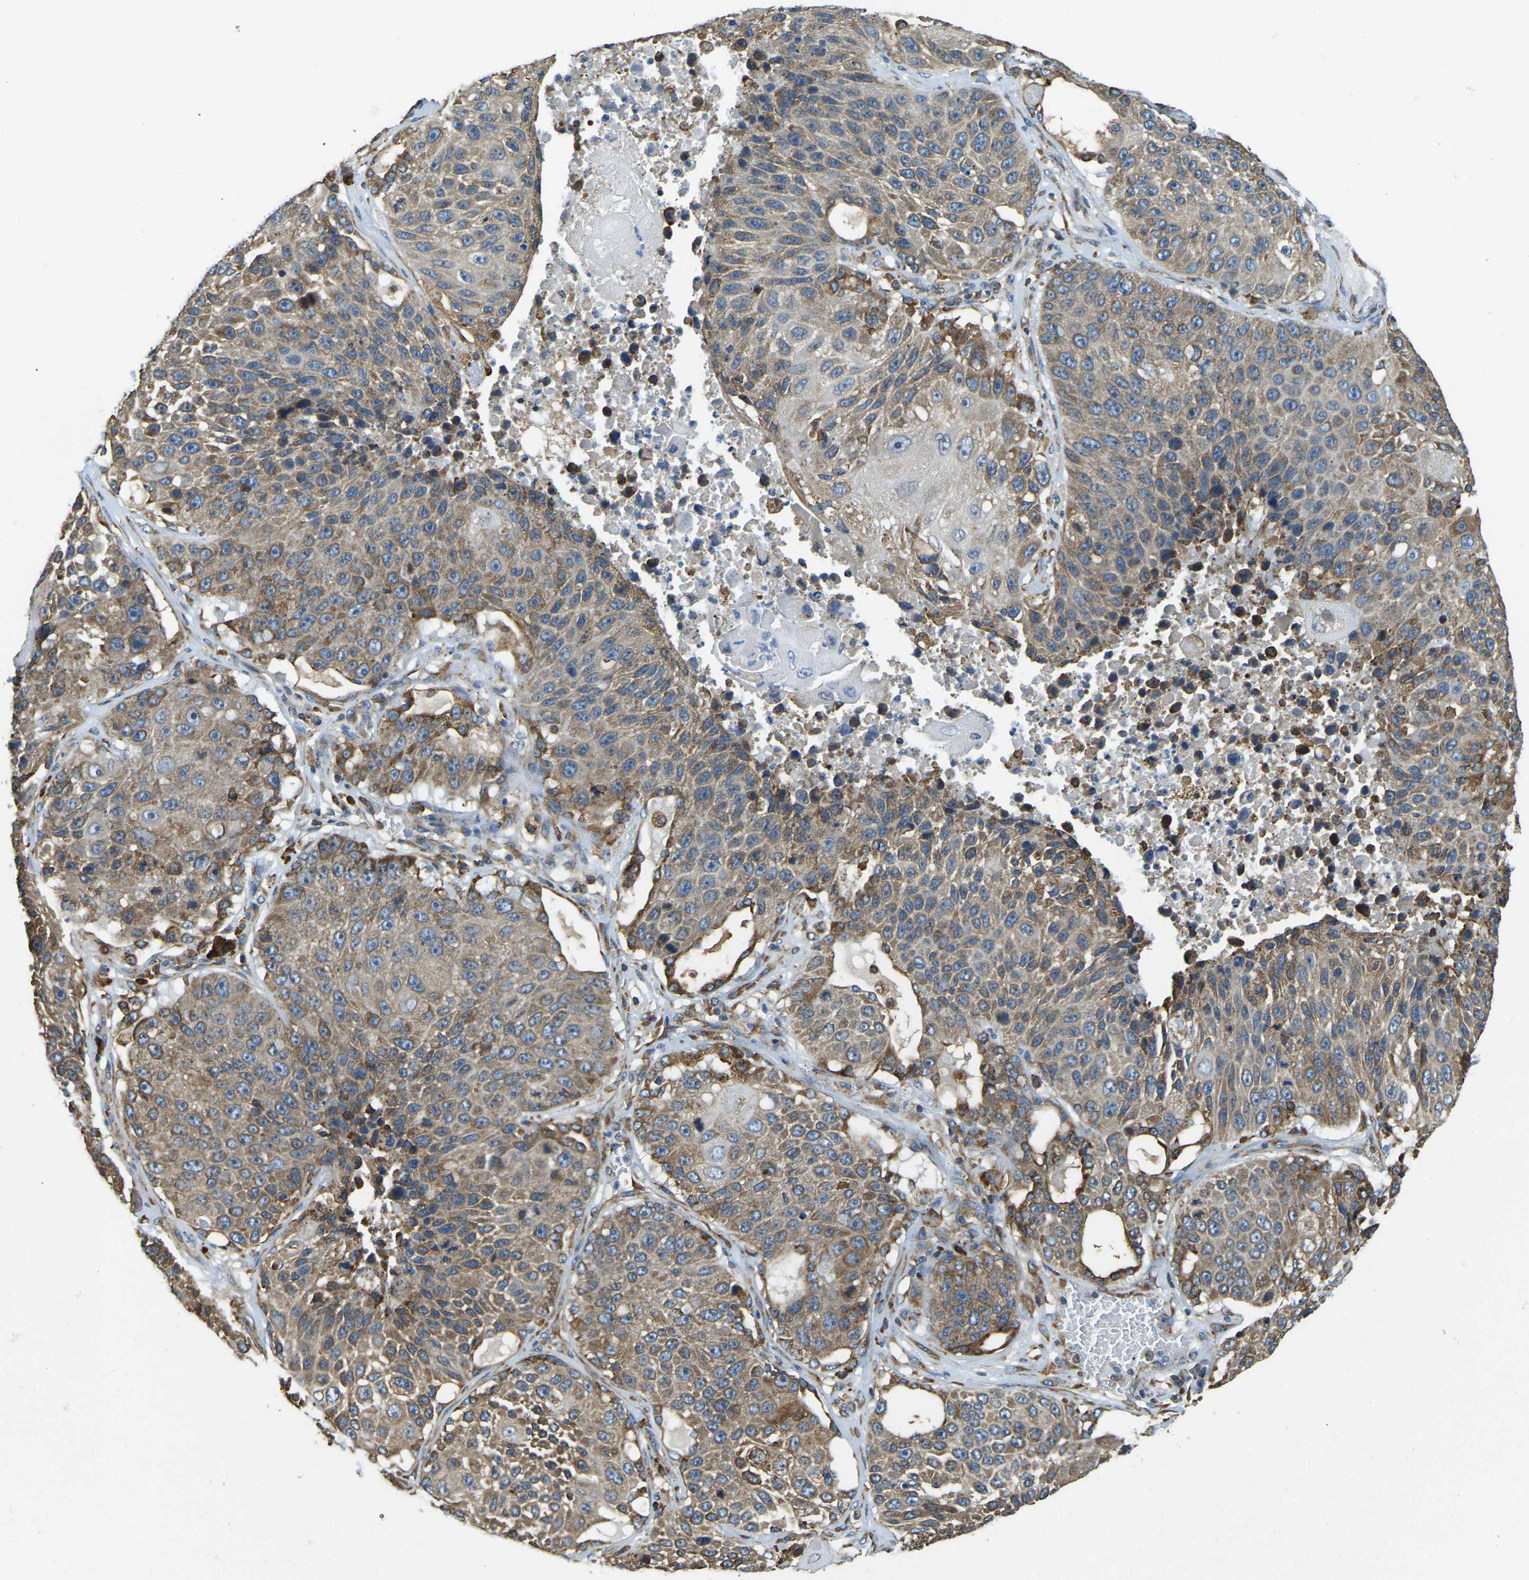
{"staining": {"intensity": "moderate", "quantity": ">75%", "location": "cytoplasmic/membranous"}, "tissue": "lung cancer", "cell_type": "Tumor cells", "image_type": "cancer", "snomed": [{"axis": "morphology", "description": "Squamous cell carcinoma, NOS"}, {"axis": "topography", "description": "Lung"}], "caption": "Tumor cells reveal moderate cytoplasmic/membranous positivity in about >75% of cells in lung squamous cell carcinoma.", "gene": "RNF115", "patient": {"sex": "male", "age": 61}}